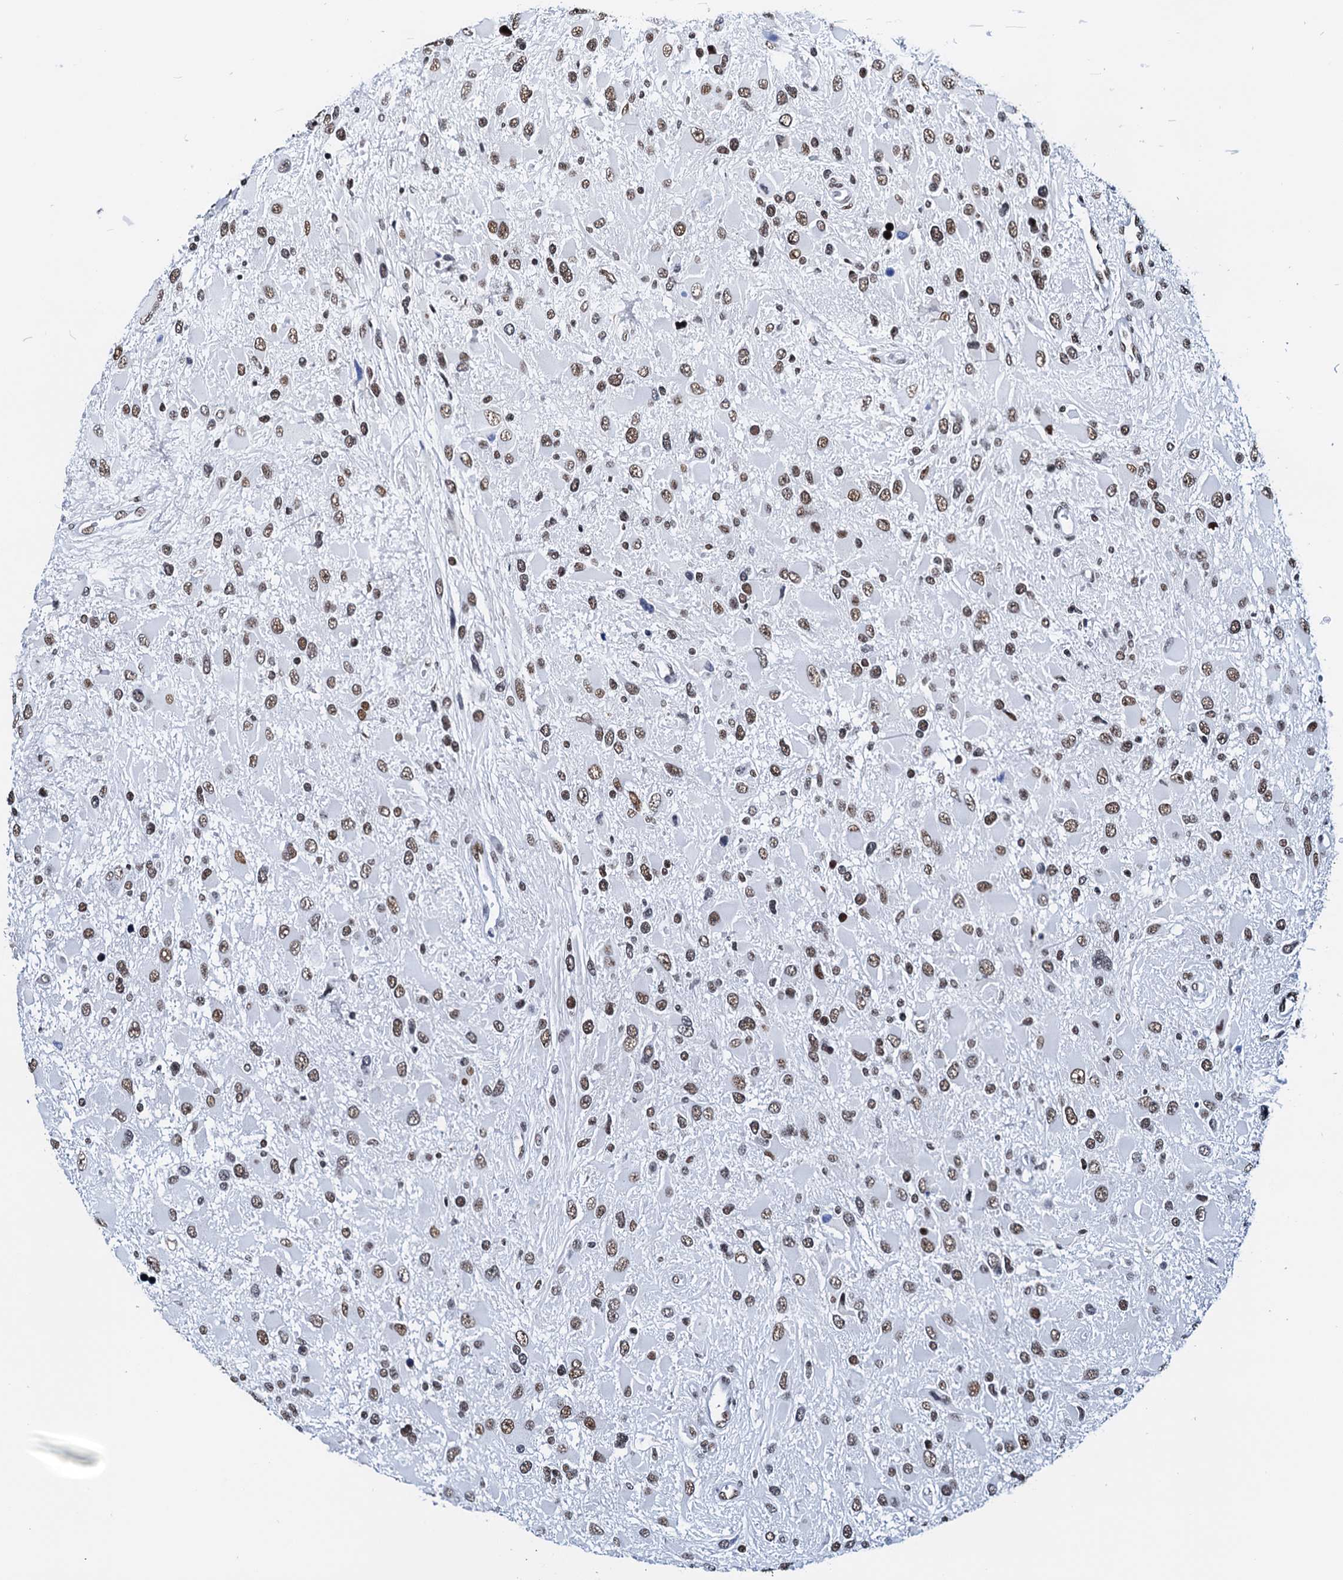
{"staining": {"intensity": "moderate", "quantity": ">75%", "location": "nuclear"}, "tissue": "glioma", "cell_type": "Tumor cells", "image_type": "cancer", "snomed": [{"axis": "morphology", "description": "Glioma, malignant, High grade"}, {"axis": "topography", "description": "Brain"}], "caption": "DAB (3,3'-diaminobenzidine) immunohistochemical staining of human malignant glioma (high-grade) demonstrates moderate nuclear protein positivity in about >75% of tumor cells. The staining was performed using DAB to visualize the protein expression in brown, while the nuclei were stained in blue with hematoxylin (Magnification: 20x).", "gene": "SLTM", "patient": {"sex": "male", "age": 53}}